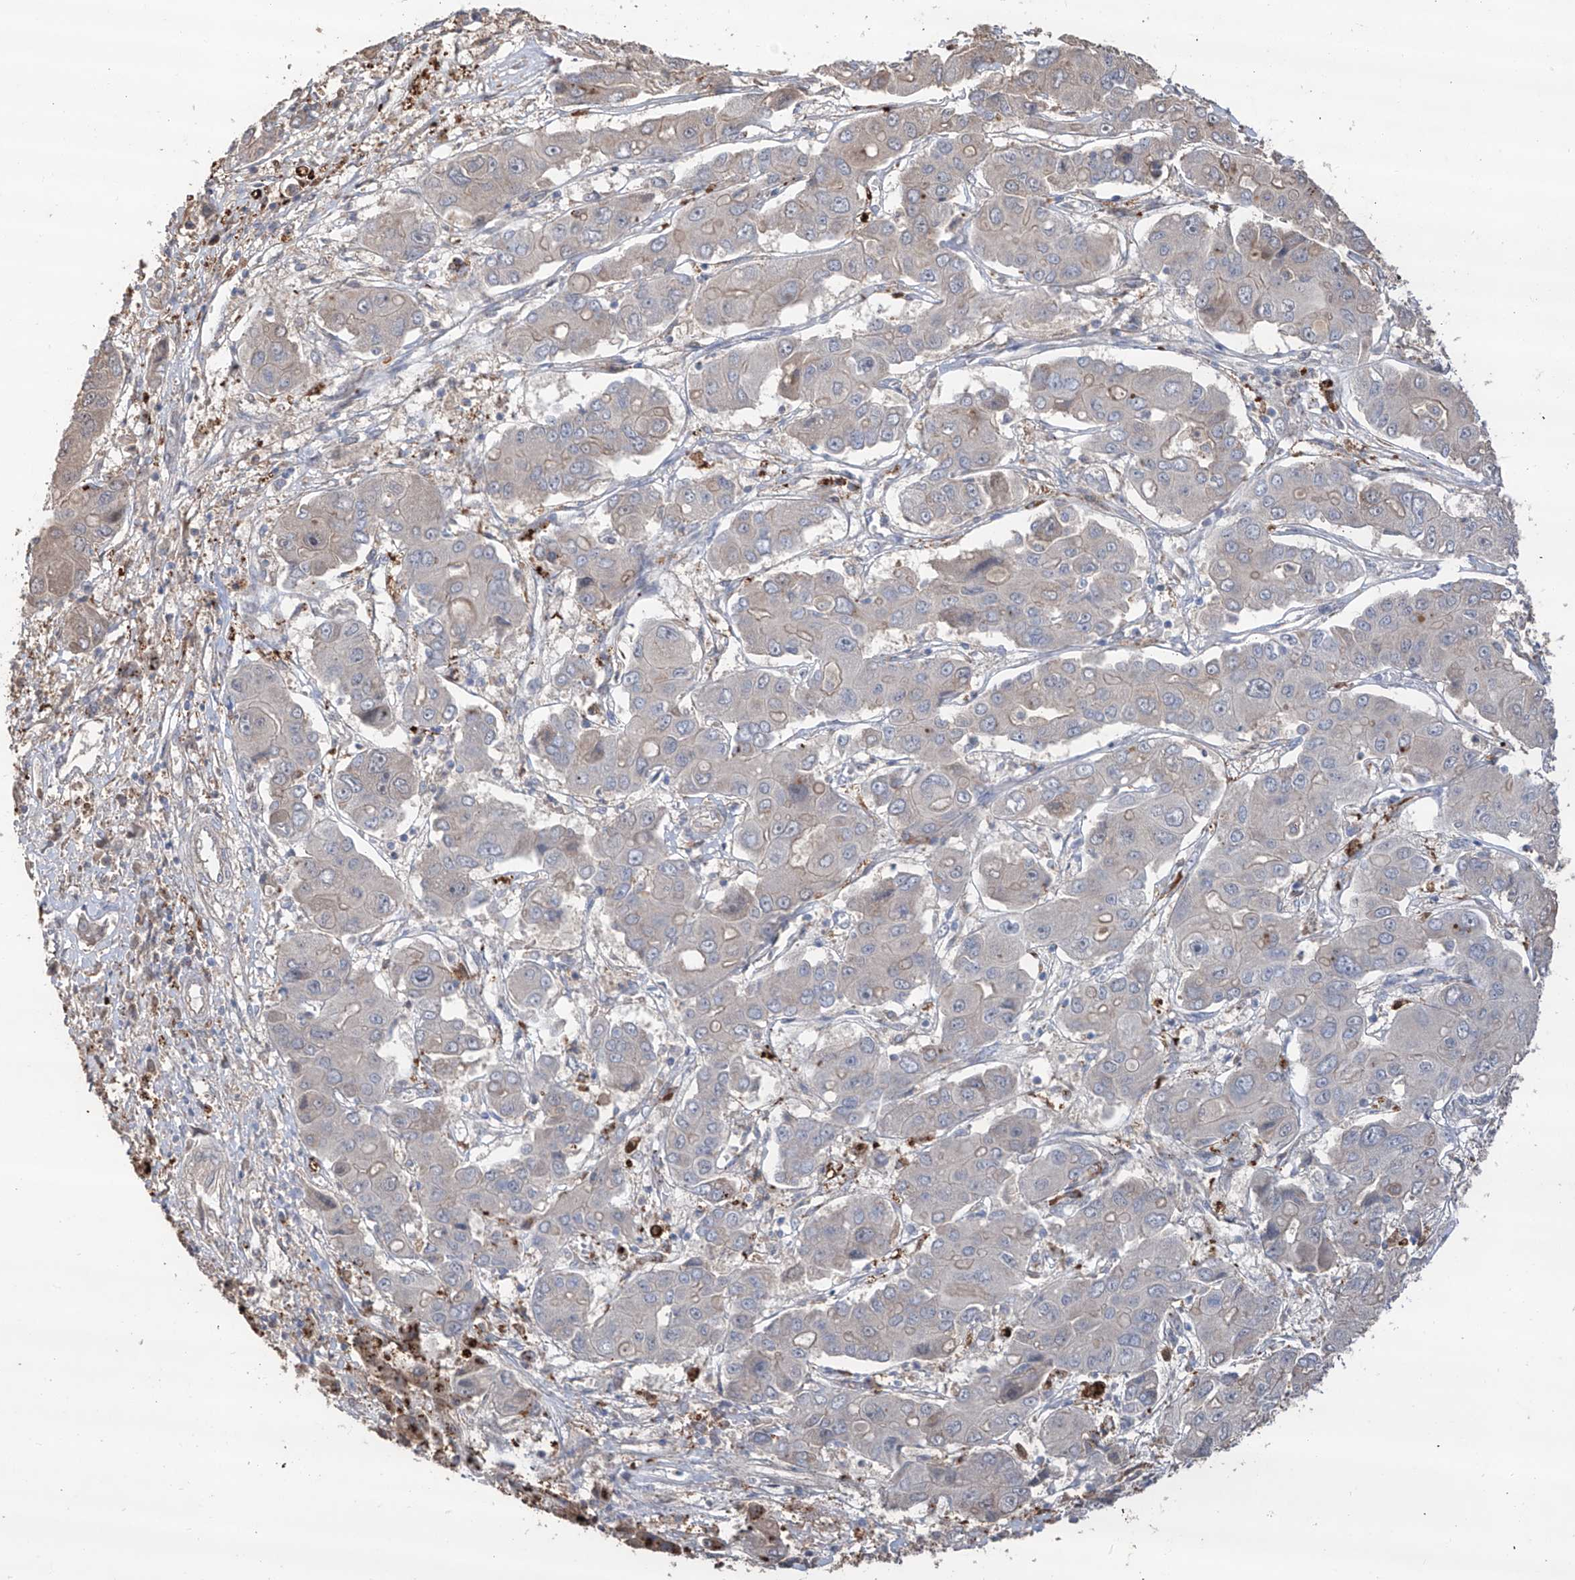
{"staining": {"intensity": "negative", "quantity": "none", "location": "none"}, "tissue": "liver cancer", "cell_type": "Tumor cells", "image_type": "cancer", "snomed": [{"axis": "morphology", "description": "Cholangiocarcinoma"}, {"axis": "topography", "description": "Liver"}], "caption": "Immunohistochemistry of cholangiocarcinoma (liver) reveals no positivity in tumor cells.", "gene": "EDN1", "patient": {"sex": "male", "age": 67}}